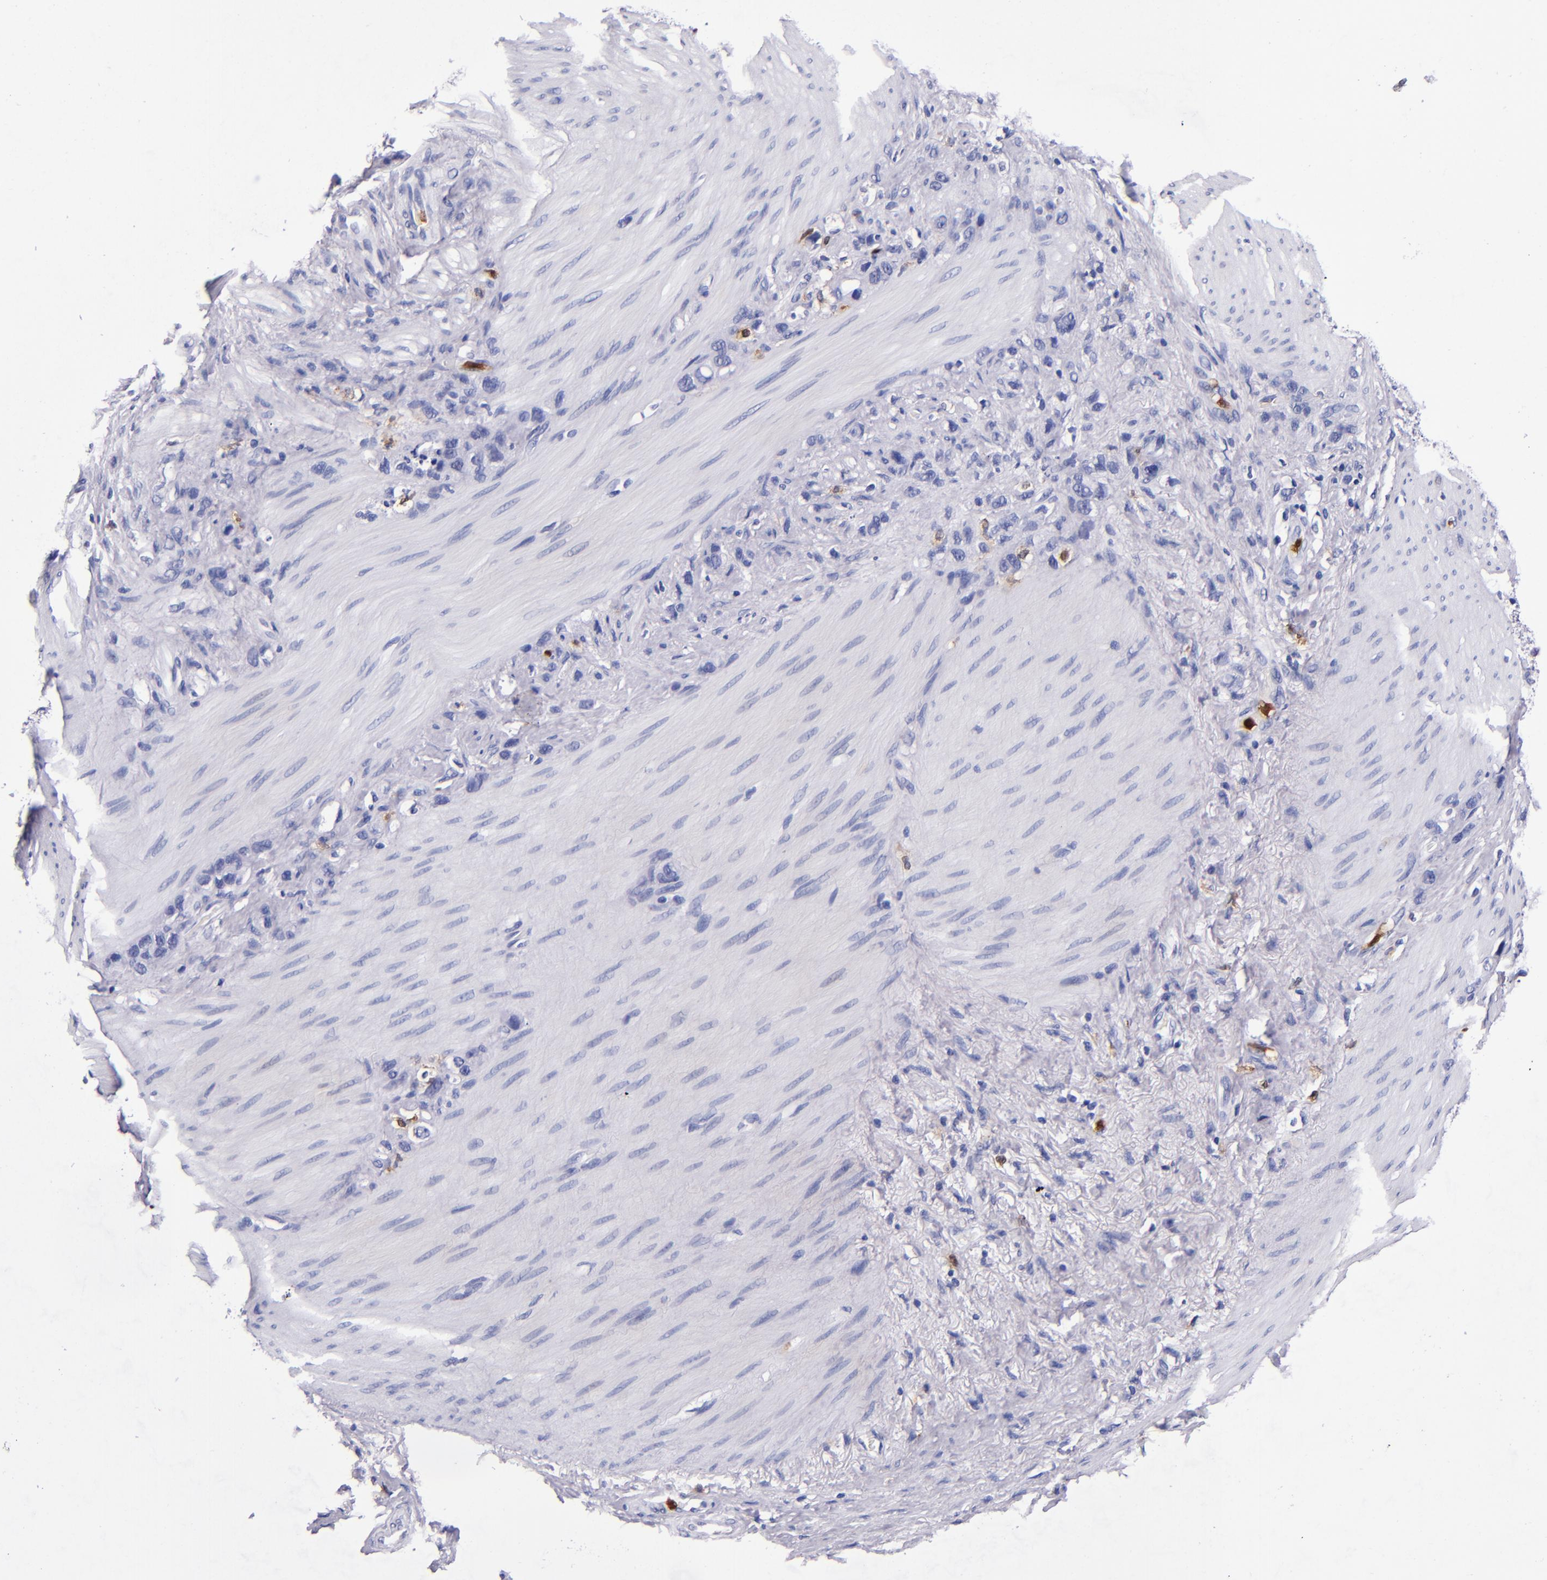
{"staining": {"intensity": "negative", "quantity": "none", "location": "none"}, "tissue": "stomach cancer", "cell_type": "Tumor cells", "image_type": "cancer", "snomed": [{"axis": "morphology", "description": "Normal tissue, NOS"}, {"axis": "morphology", "description": "Adenocarcinoma, NOS"}, {"axis": "morphology", "description": "Adenocarcinoma, High grade"}, {"axis": "topography", "description": "Stomach, upper"}, {"axis": "topography", "description": "Stomach"}], "caption": "Histopathology image shows no protein expression in tumor cells of high-grade adenocarcinoma (stomach) tissue.", "gene": "S100A8", "patient": {"sex": "female", "age": 65}}